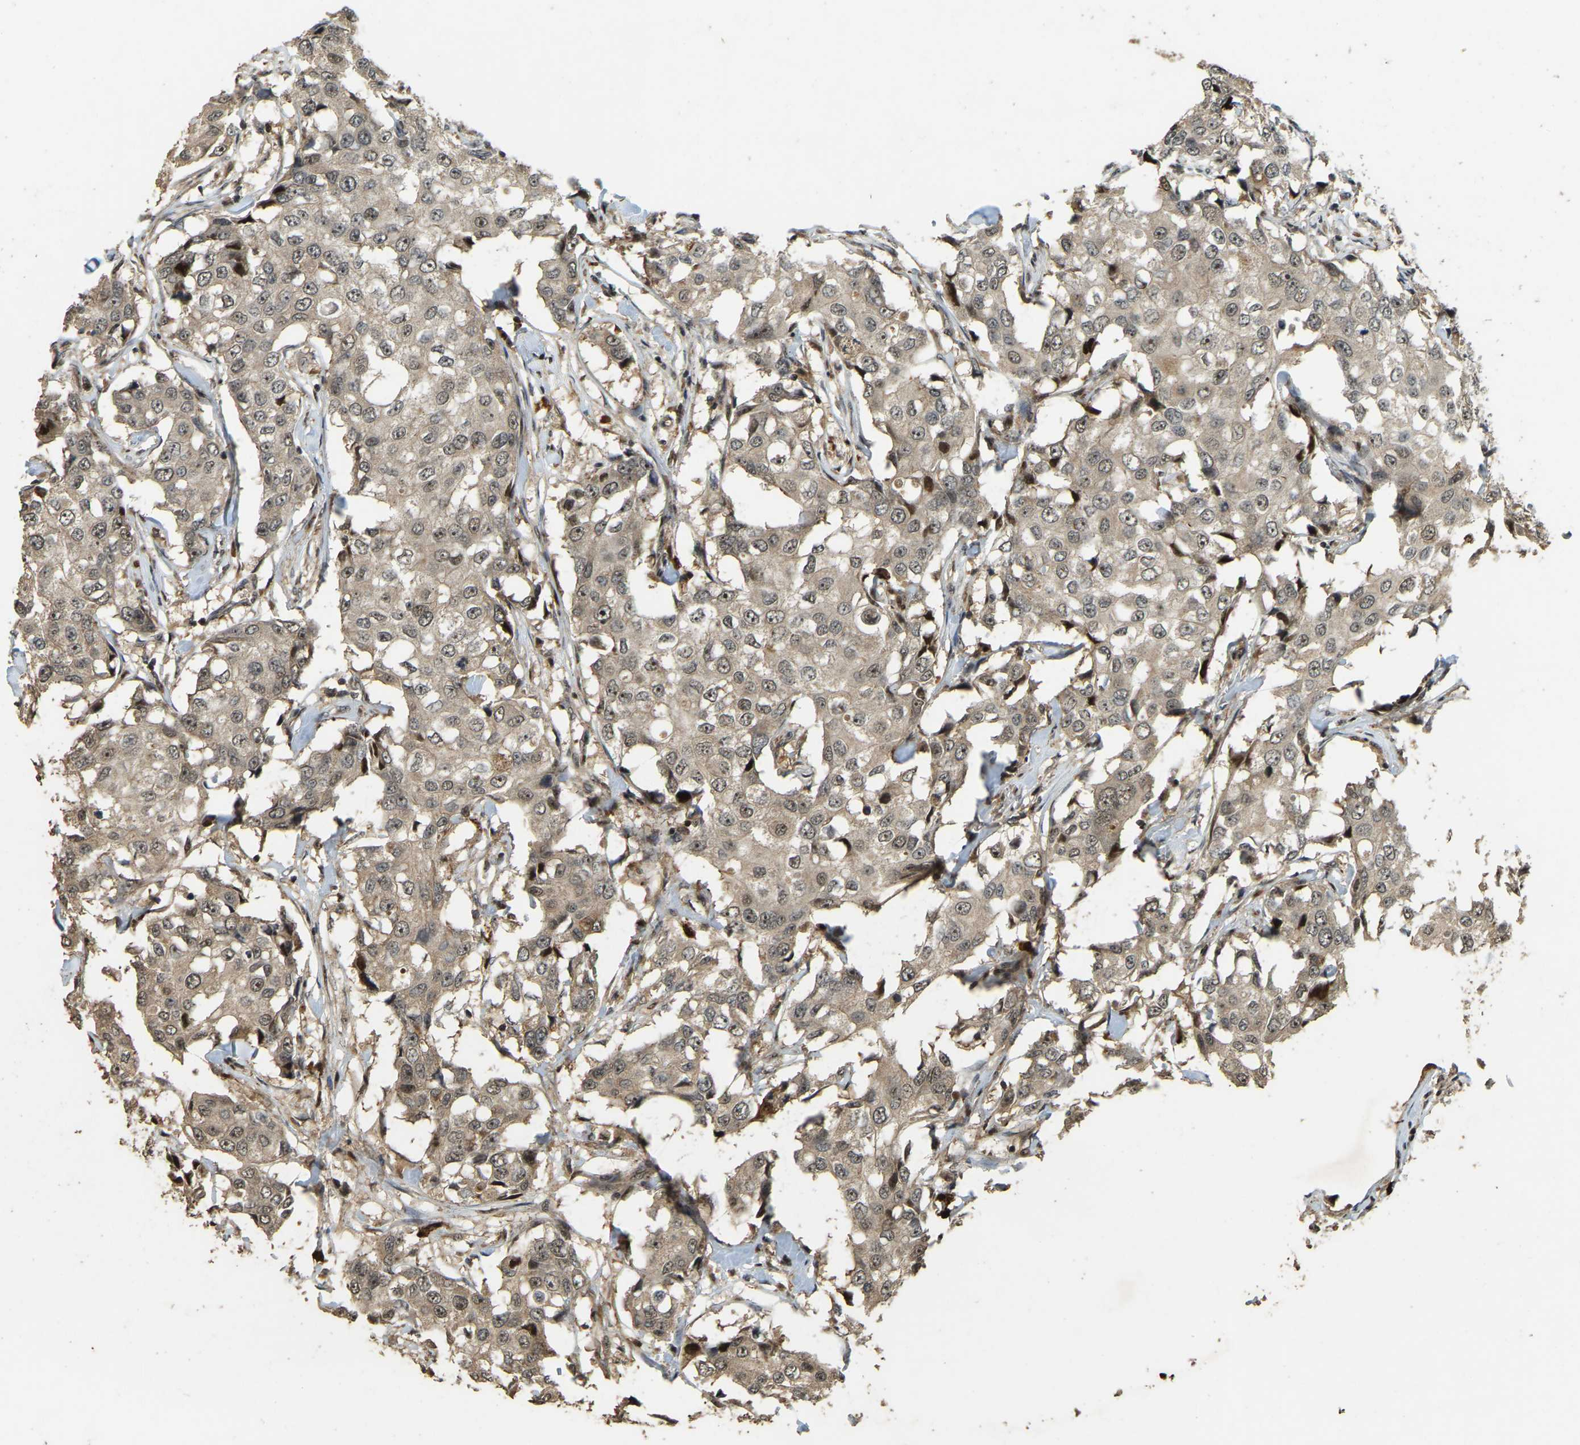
{"staining": {"intensity": "weak", "quantity": ">75%", "location": "cytoplasmic/membranous"}, "tissue": "breast cancer", "cell_type": "Tumor cells", "image_type": "cancer", "snomed": [{"axis": "morphology", "description": "Duct carcinoma"}, {"axis": "topography", "description": "Breast"}], "caption": "Protein expression analysis of human breast cancer reveals weak cytoplasmic/membranous staining in about >75% of tumor cells.", "gene": "RNF141", "patient": {"sex": "female", "age": 27}}